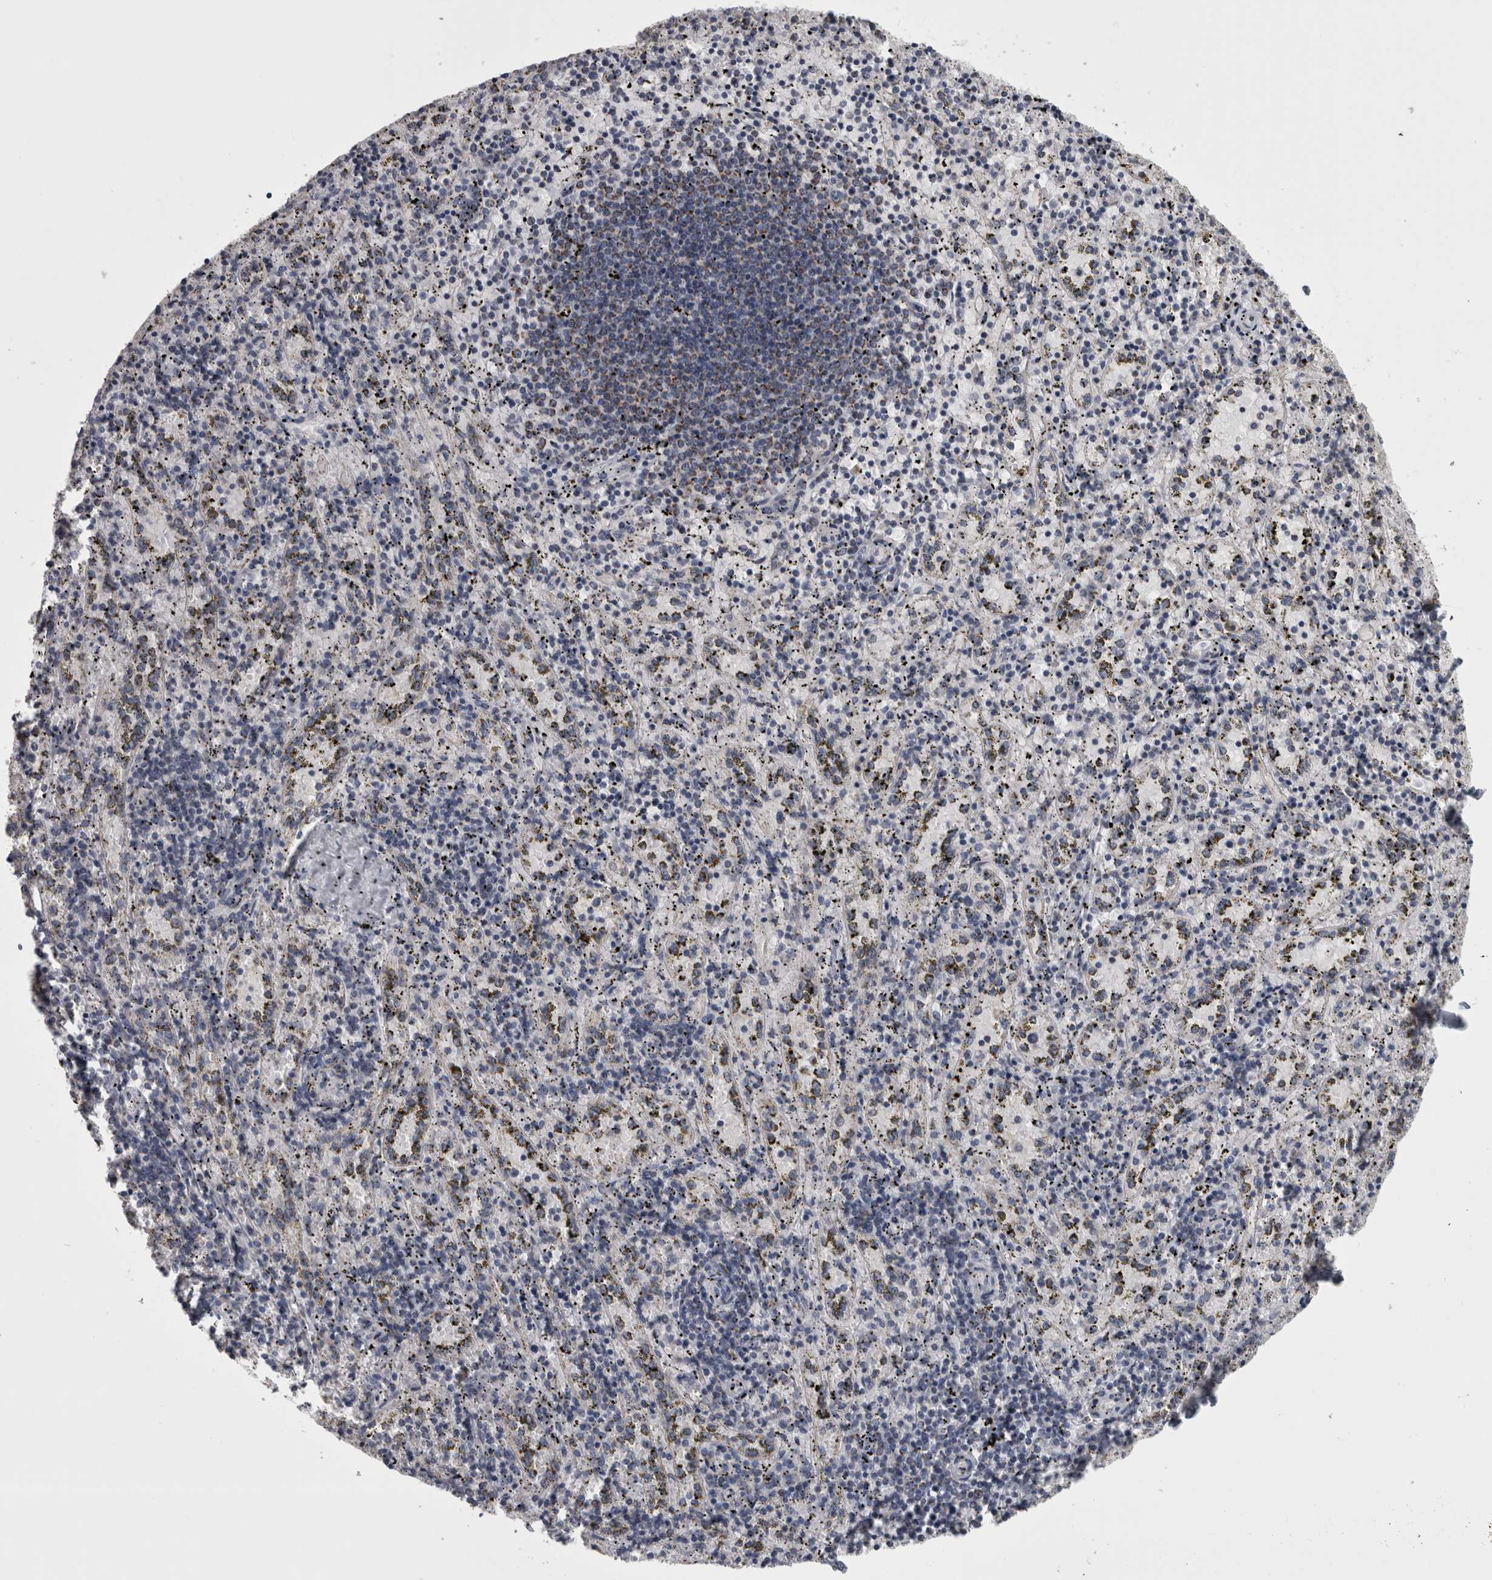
{"staining": {"intensity": "weak", "quantity": "<25%", "location": "cytoplasmic/membranous"}, "tissue": "spleen", "cell_type": "Cells in red pulp", "image_type": "normal", "snomed": [{"axis": "morphology", "description": "Normal tissue, NOS"}, {"axis": "topography", "description": "Spleen"}], "caption": "High power microscopy micrograph of an immunohistochemistry micrograph of normal spleen, revealing no significant positivity in cells in red pulp.", "gene": "DBT", "patient": {"sex": "male", "age": 11}}